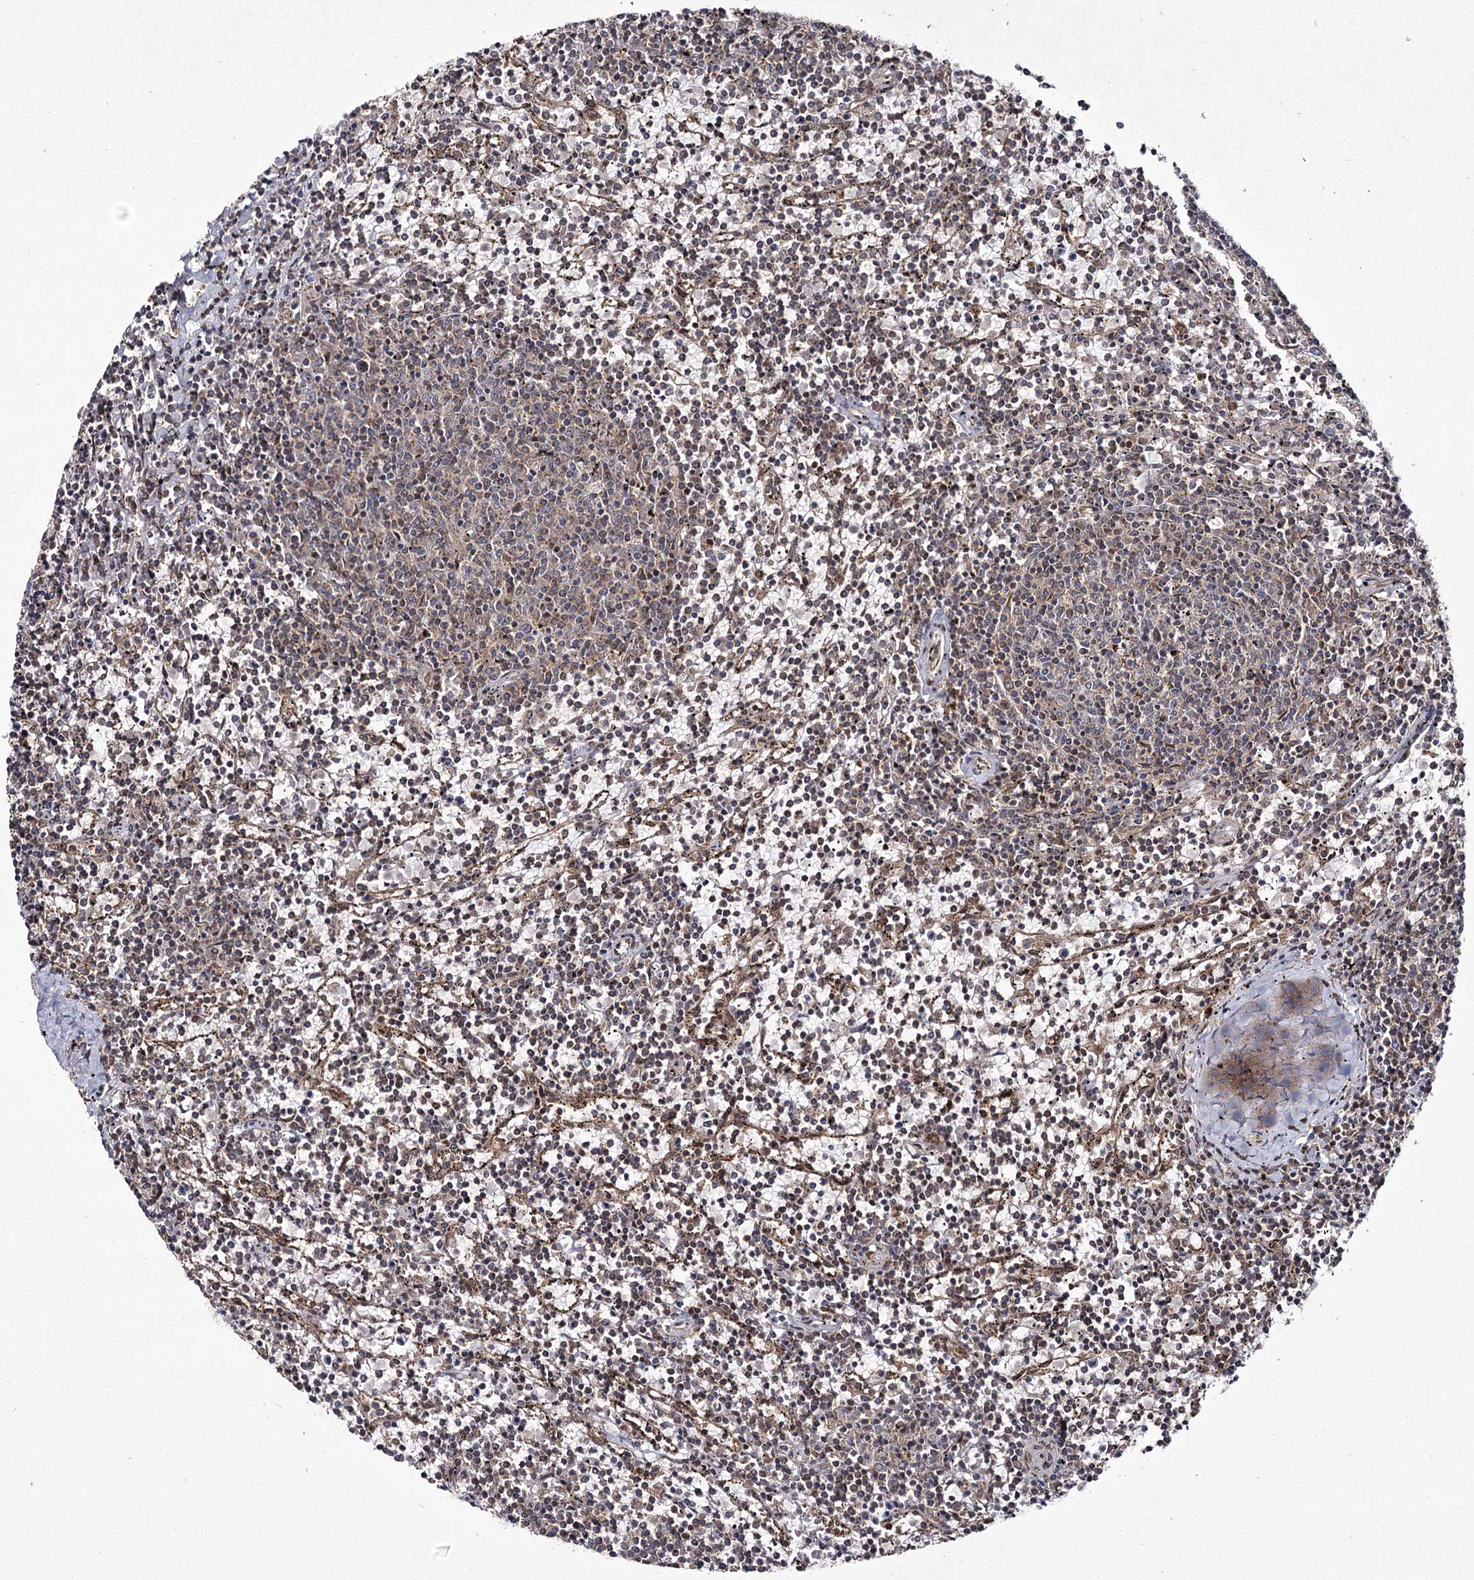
{"staining": {"intensity": "weak", "quantity": "25%-75%", "location": "cytoplasmic/membranous"}, "tissue": "lymphoma", "cell_type": "Tumor cells", "image_type": "cancer", "snomed": [{"axis": "morphology", "description": "Malignant lymphoma, non-Hodgkin's type, Low grade"}, {"axis": "topography", "description": "Spleen"}], "caption": "DAB immunohistochemical staining of human lymphoma shows weak cytoplasmic/membranous protein staining in about 25%-75% of tumor cells.", "gene": "TRNT1", "patient": {"sex": "female", "age": 50}}